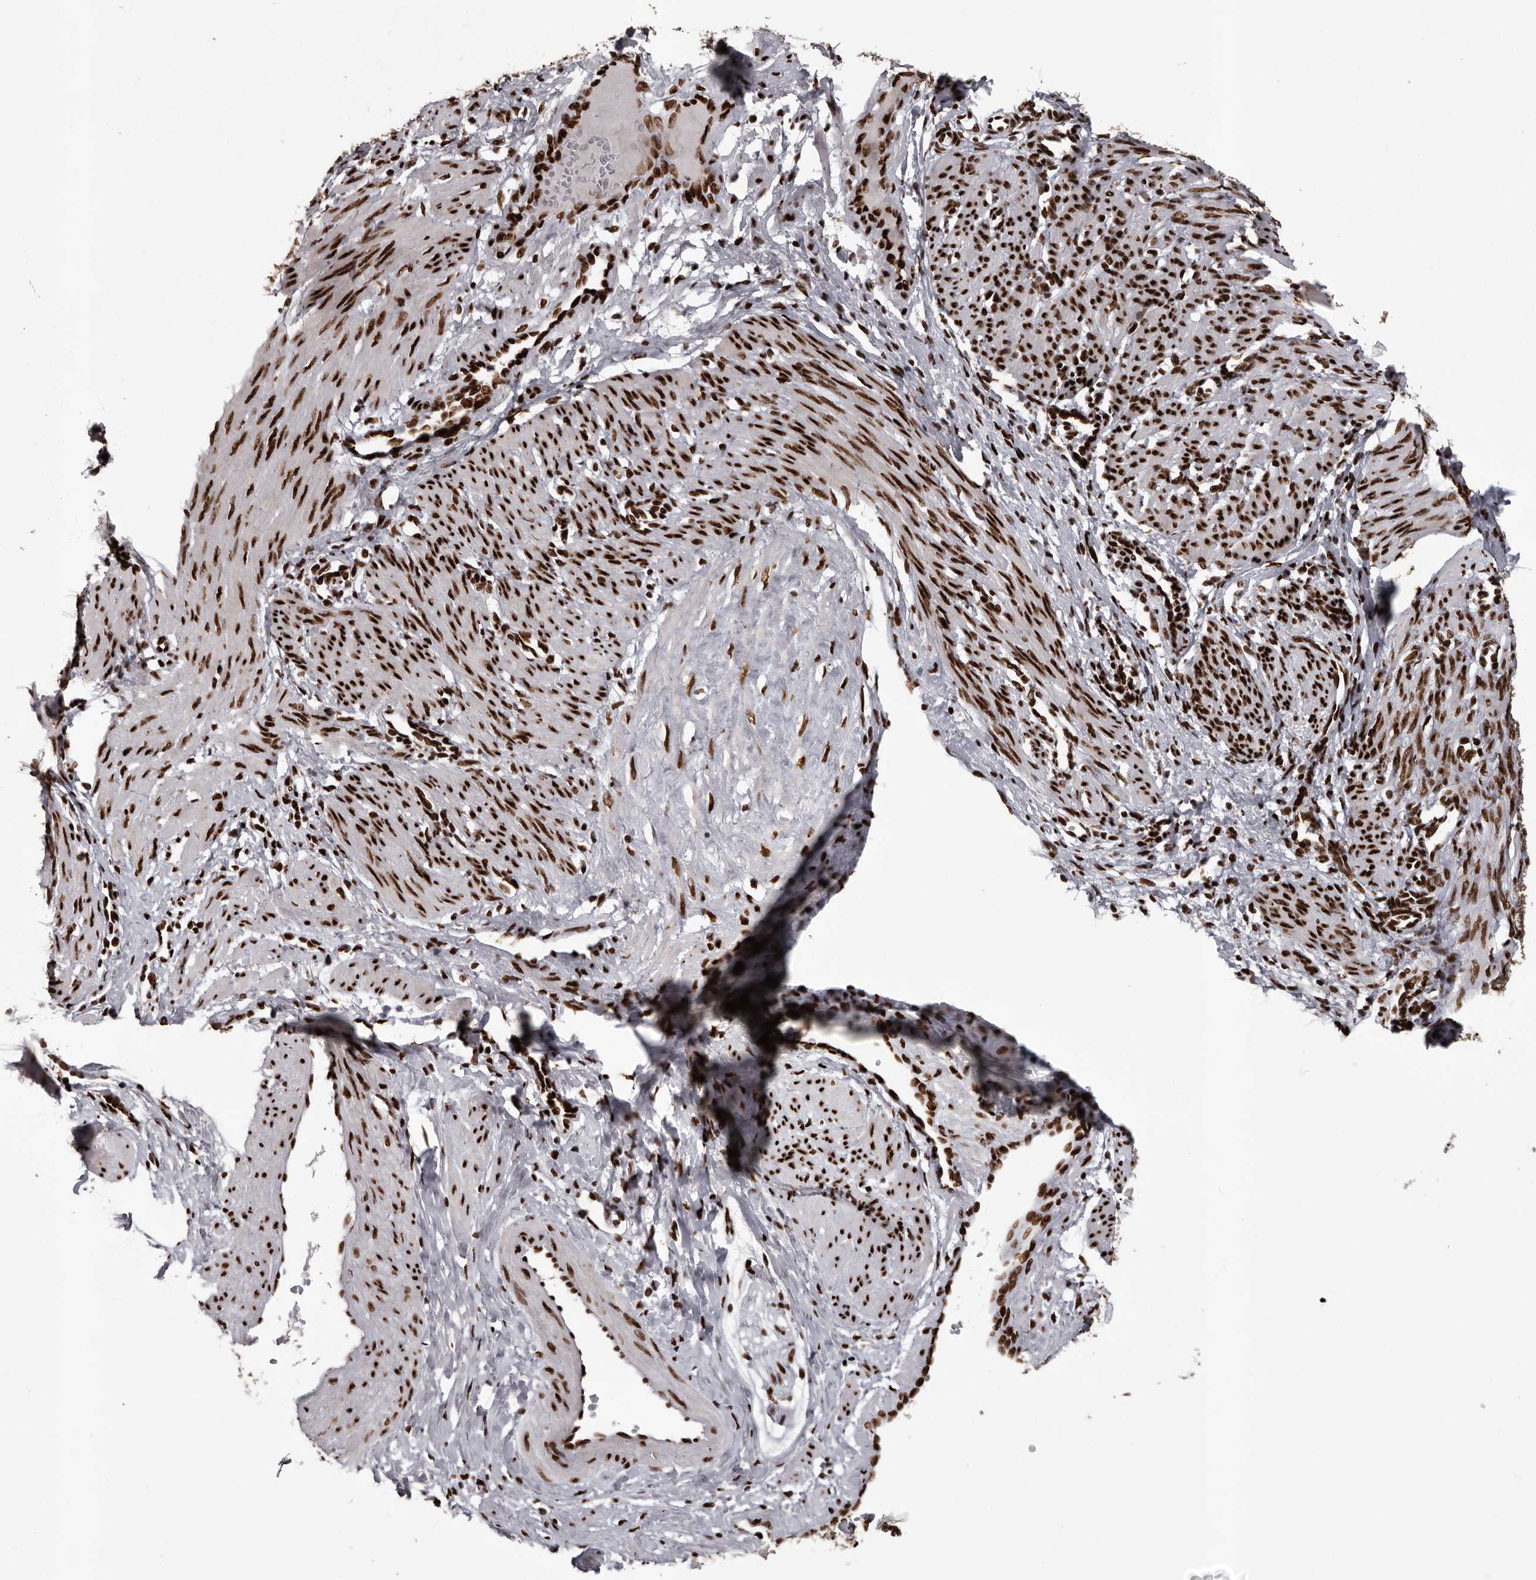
{"staining": {"intensity": "strong", "quantity": ">75%", "location": "nuclear"}, "tissue": "smooth muscle", "cell_type": "Smooth muscle cells", "image_type": "normal", "snomed": [{"axis": "morphology", "description": "Normal tissue, NOS"}, {"axis": "topography", "description": "Endometrium"}], "caption": "Immunohistochemistry micrograph of unremarkable smooth muscle: human smooth muscle stained using immunohistochemistry demonstrates high levels of strong protein expression localized specifically in the nuclear of smooth muscle cells, appearing as a nuclear brown color.", "gene": "NUMA1", "patient": {"sex": "female", "age": 33}}